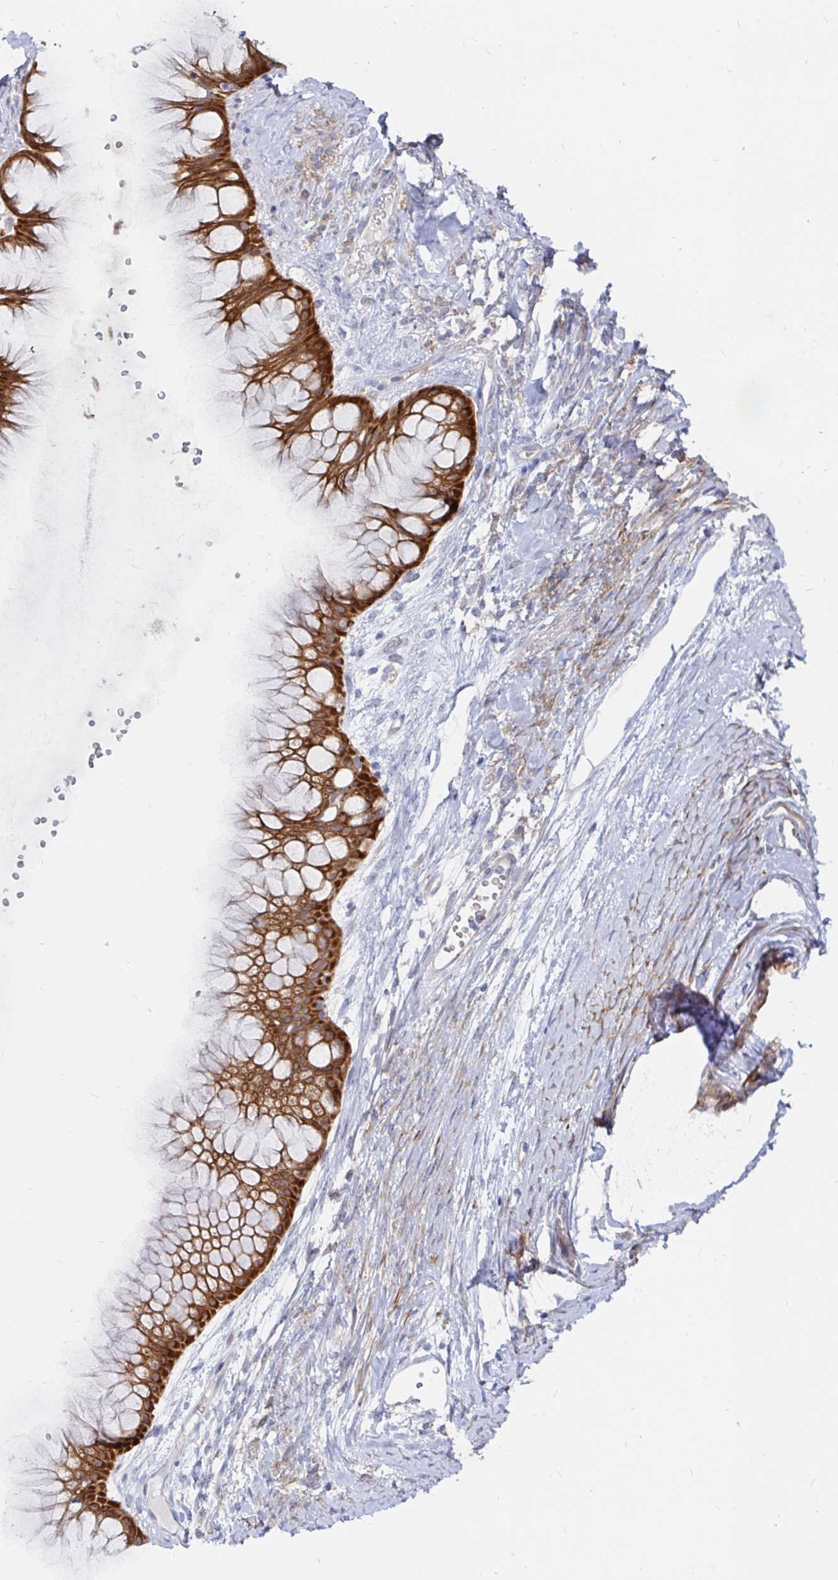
{"staining": {"intensity": "strong", "quantity": ">75%", "location": "cytoplasmic/membranous"}, "tissue": "ovarian cancer", "cell_type": "Tumor cells", "image_type": "cancer", "snomed": [{"axis": "morphology", "description": "Cystadenocarcinoma, mucinous, NOS"}, {"axis": "topography", "description": "Ovary"}], "caption": "Protein expression analysis of human ovarian cancer reveals strong cytoplasmic/membranous expression in approximately >75% of tumor cells. (DAB (3,3'-diaminobenzidine) IHC, brown staining for protein, blue staining for nuclei).", "gene": "KCTD19", "patient": {"sex": "female", "age": 61}}